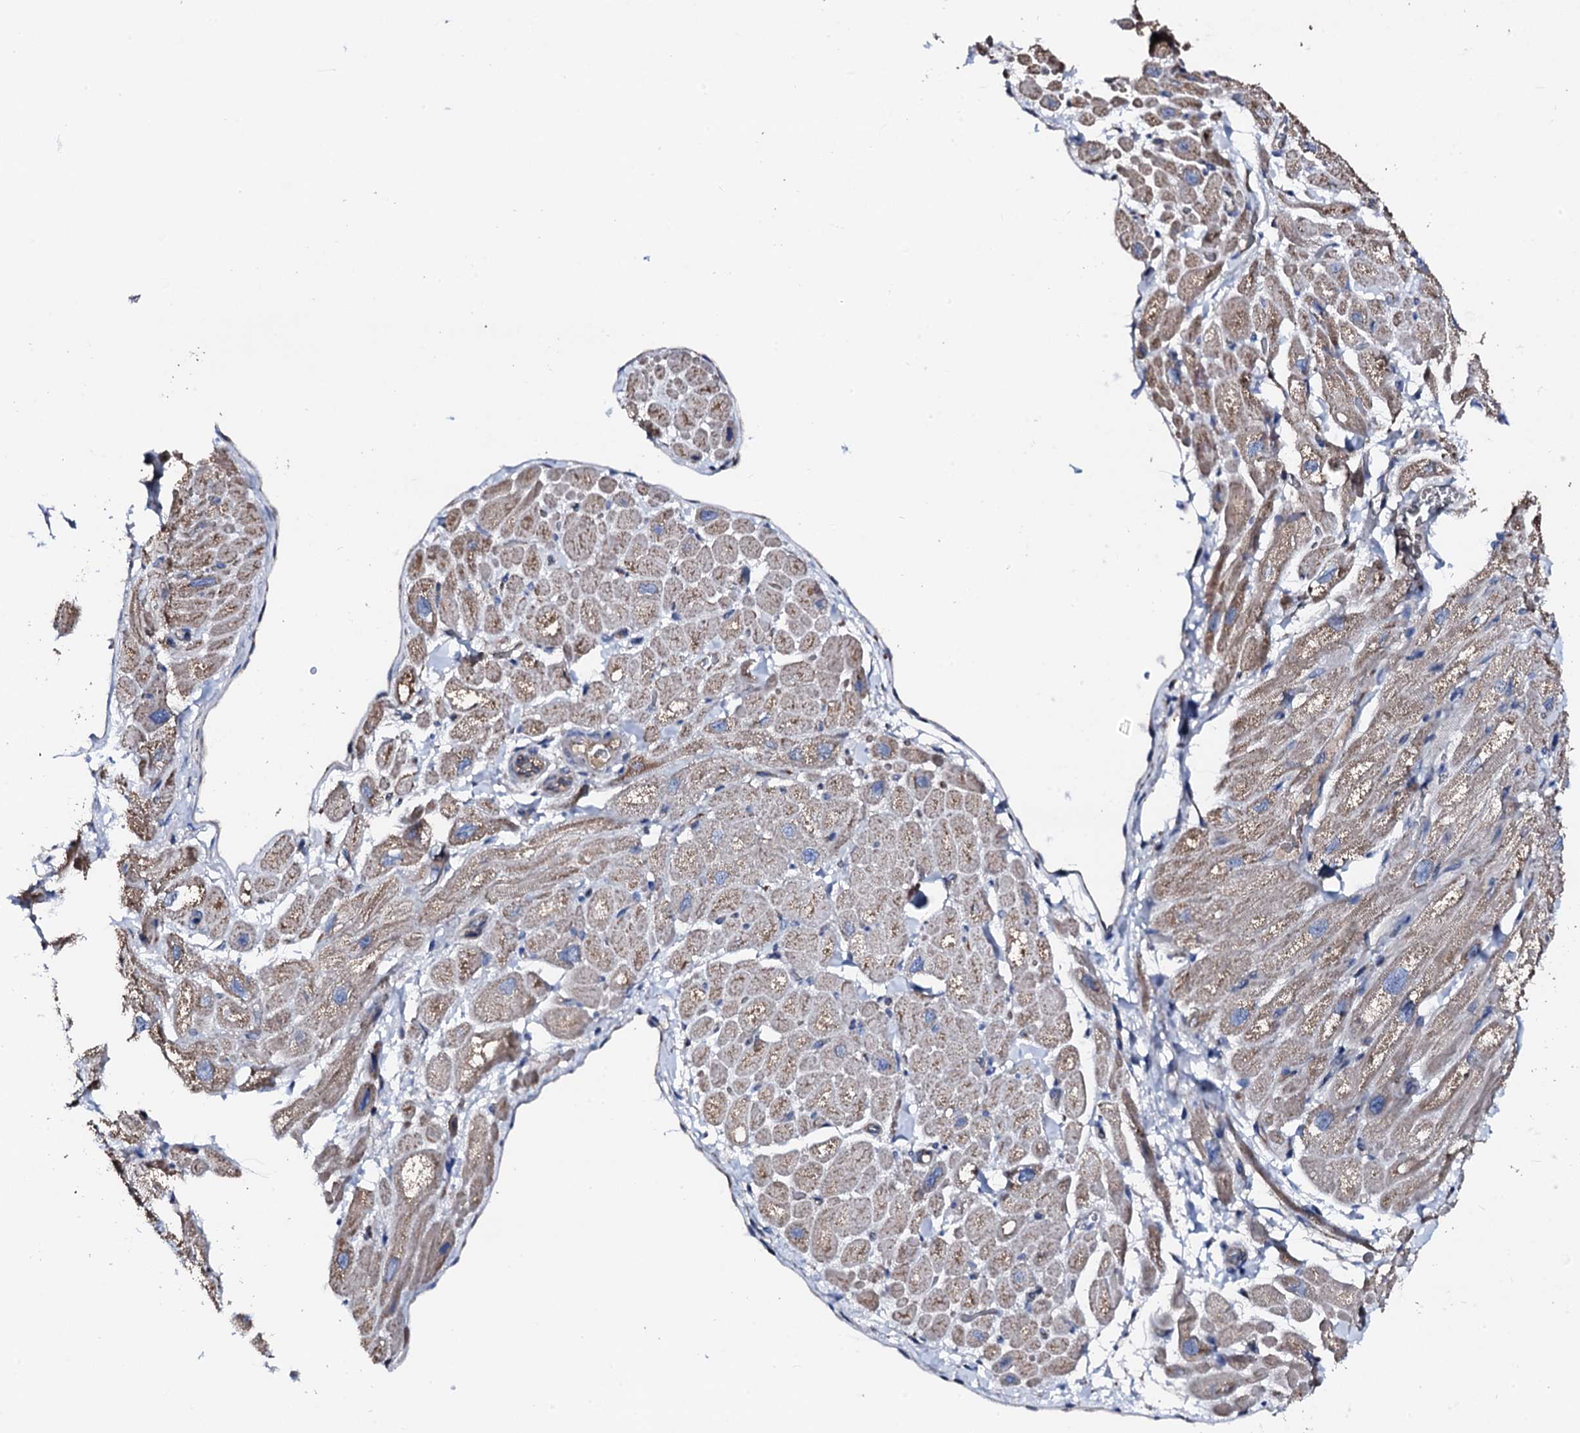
{"staining": {"intensity": "weak", "quantity": "<25%", "location": "cytoplasmic/membranous"}, "tissue": "heart muscle", "cell_type": "Cardiomyocytes", "image_type": "normal", "snomed": [{"axis": "morphology", "description": "Normal tissue, NOS"}, {"axis": "topography", "description": "Heart"}], "caption": "This is a photomicrograph of IHC staining of unremarkable heart muscle, which shows no staining in cardiomyocytes. (DAB (3,3'-diaminobenzidine) IHC, high magnification).", "gene": "TRAFD1", "patient": {"sex": "male", "age": 65}}